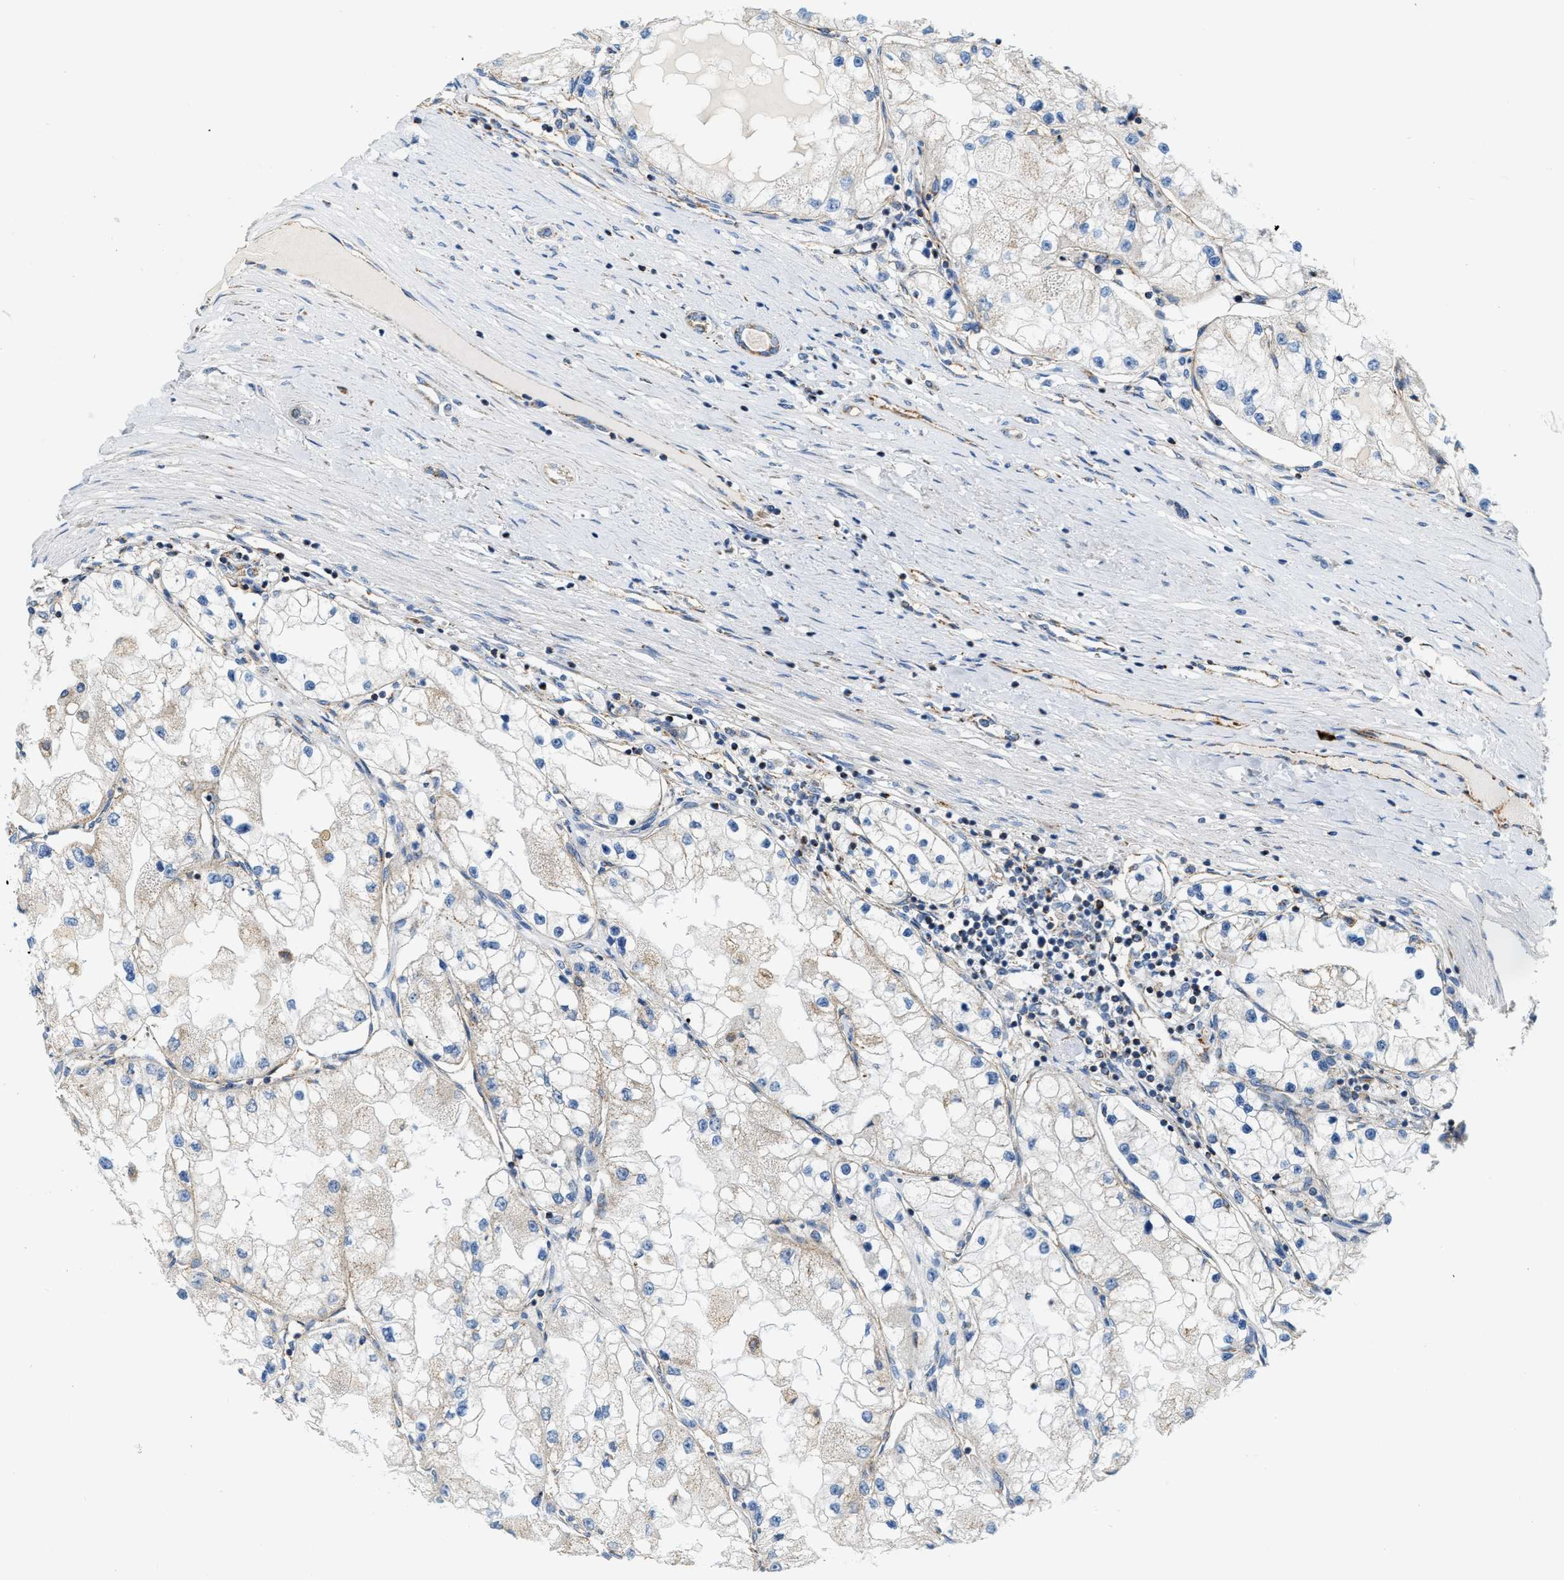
{"staining": {"intensity": "weak", "quantity": "<25%", "location": "cytoplasmic/membranous"}, "tissue": "renal cancer", "cell_type": "Tumor cells", "image_type": "cancer", "snomed": [{"axis": "morphology", "description": "Adenocarcinoma, NOS"}, {"axis": "topography", "description": "Kidney"}], "caption": "The micrograph displays no significant expression in tumor cells of renal cancer. (Immunohistochemistry (ihc), brightfield microscopy, high magnification).", "gene": "JADE1", "patient": {"sex": "male", "age": 68}}